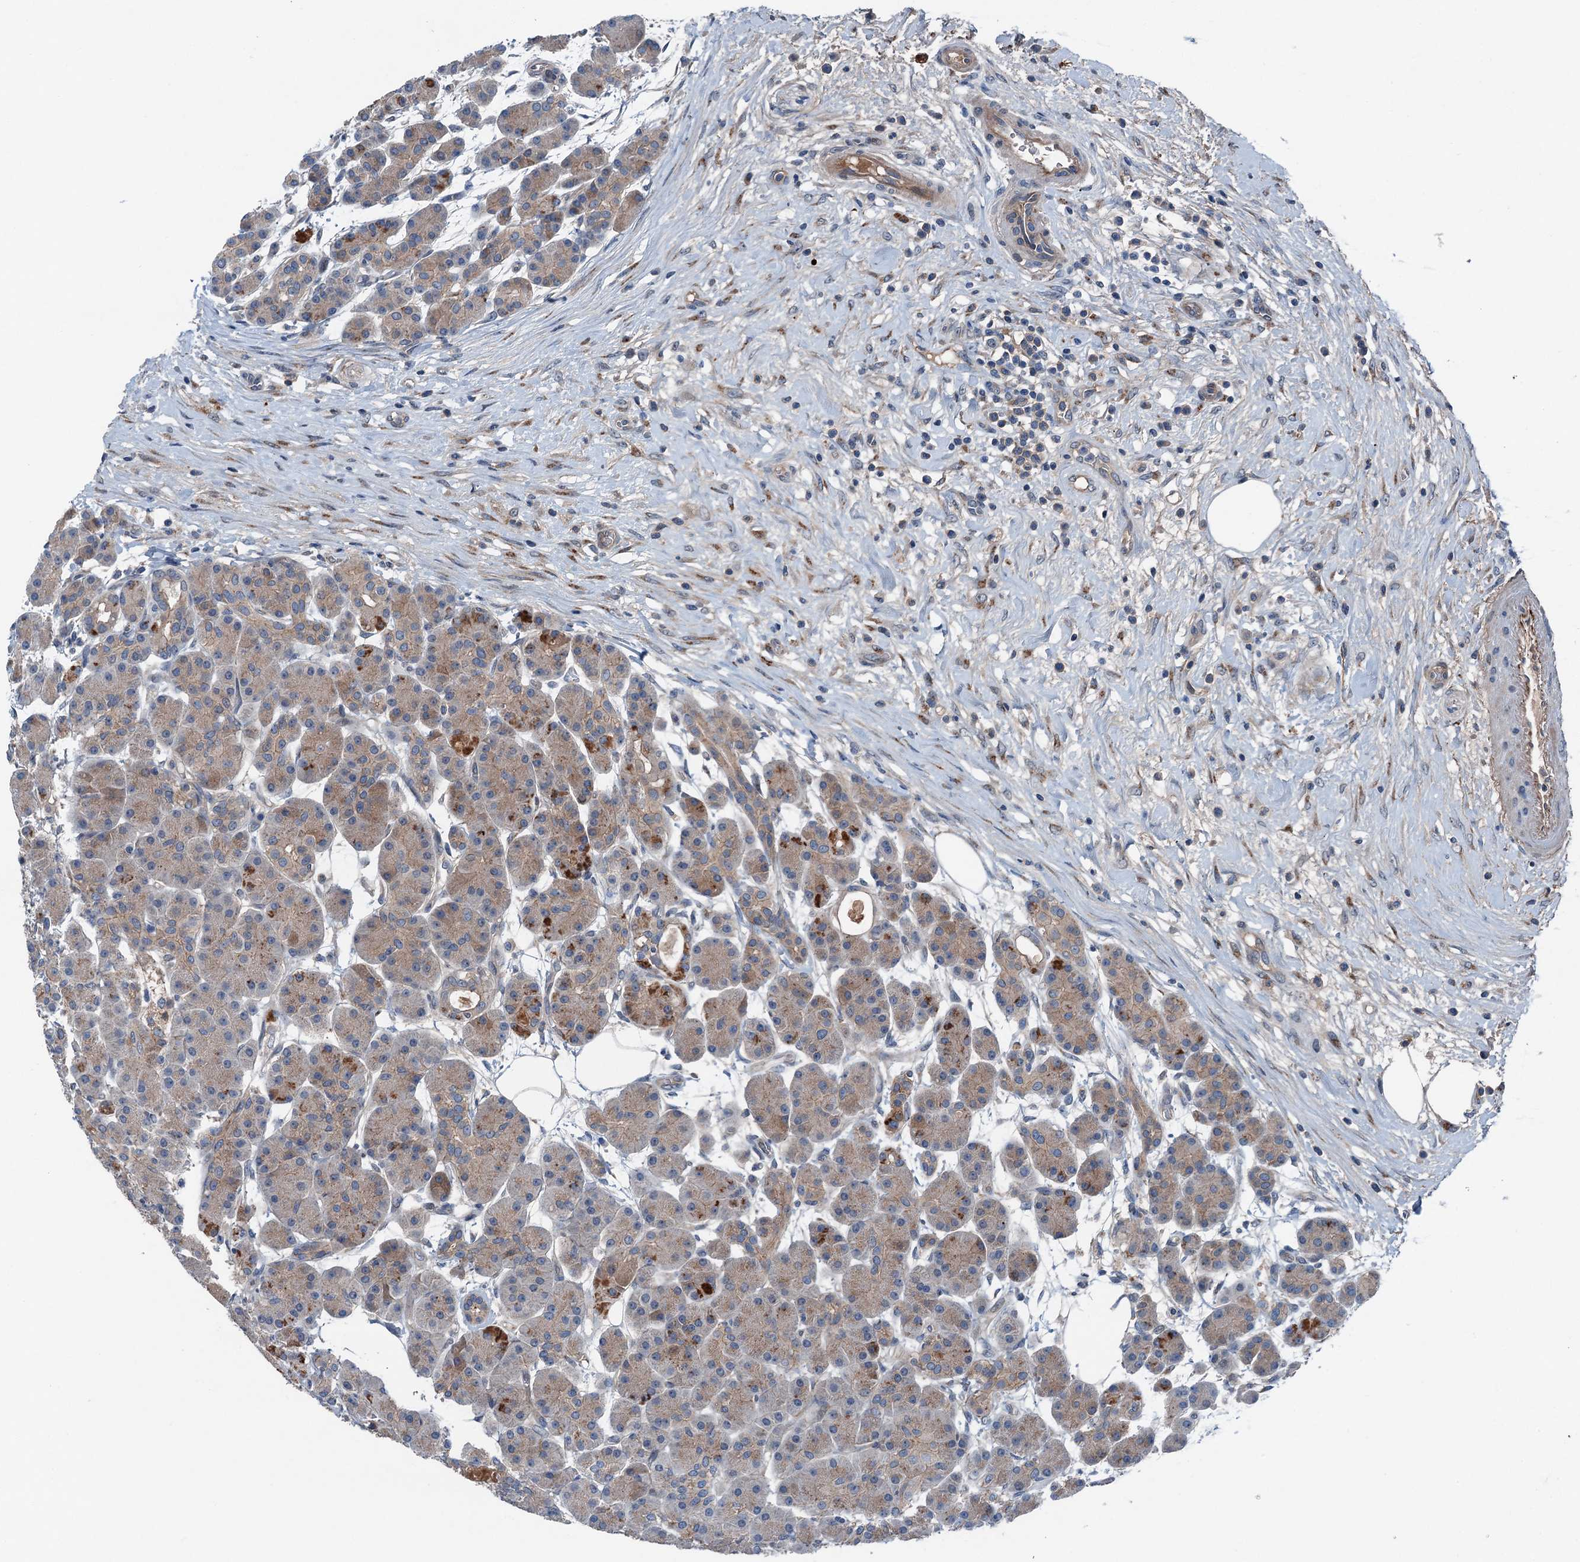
{"staining": {"intensity": "moderate", "quantity": ">75%", "location": "cytoplasmic/membranous"}, "tissue": "pancreas", "cell_type": "Exocrine glandular cells", "image_type": "normal", "snomed": [{"axis": "morphology", "description": "Normal tissue, NOS"}, {"axis": "topography", "description": "Pancreas"}], "caption": "DAB (3,3'-diaminobenzidine) immunohistochemical staining of benign human pancreas shows moderate cytoplasmic/membranous protein staining in approximately >75% of exocrine glandular cells. Nuclei are stained in blue.", "gene": "SLC2A10", "patient": {"sex": "male", "age": 63}}